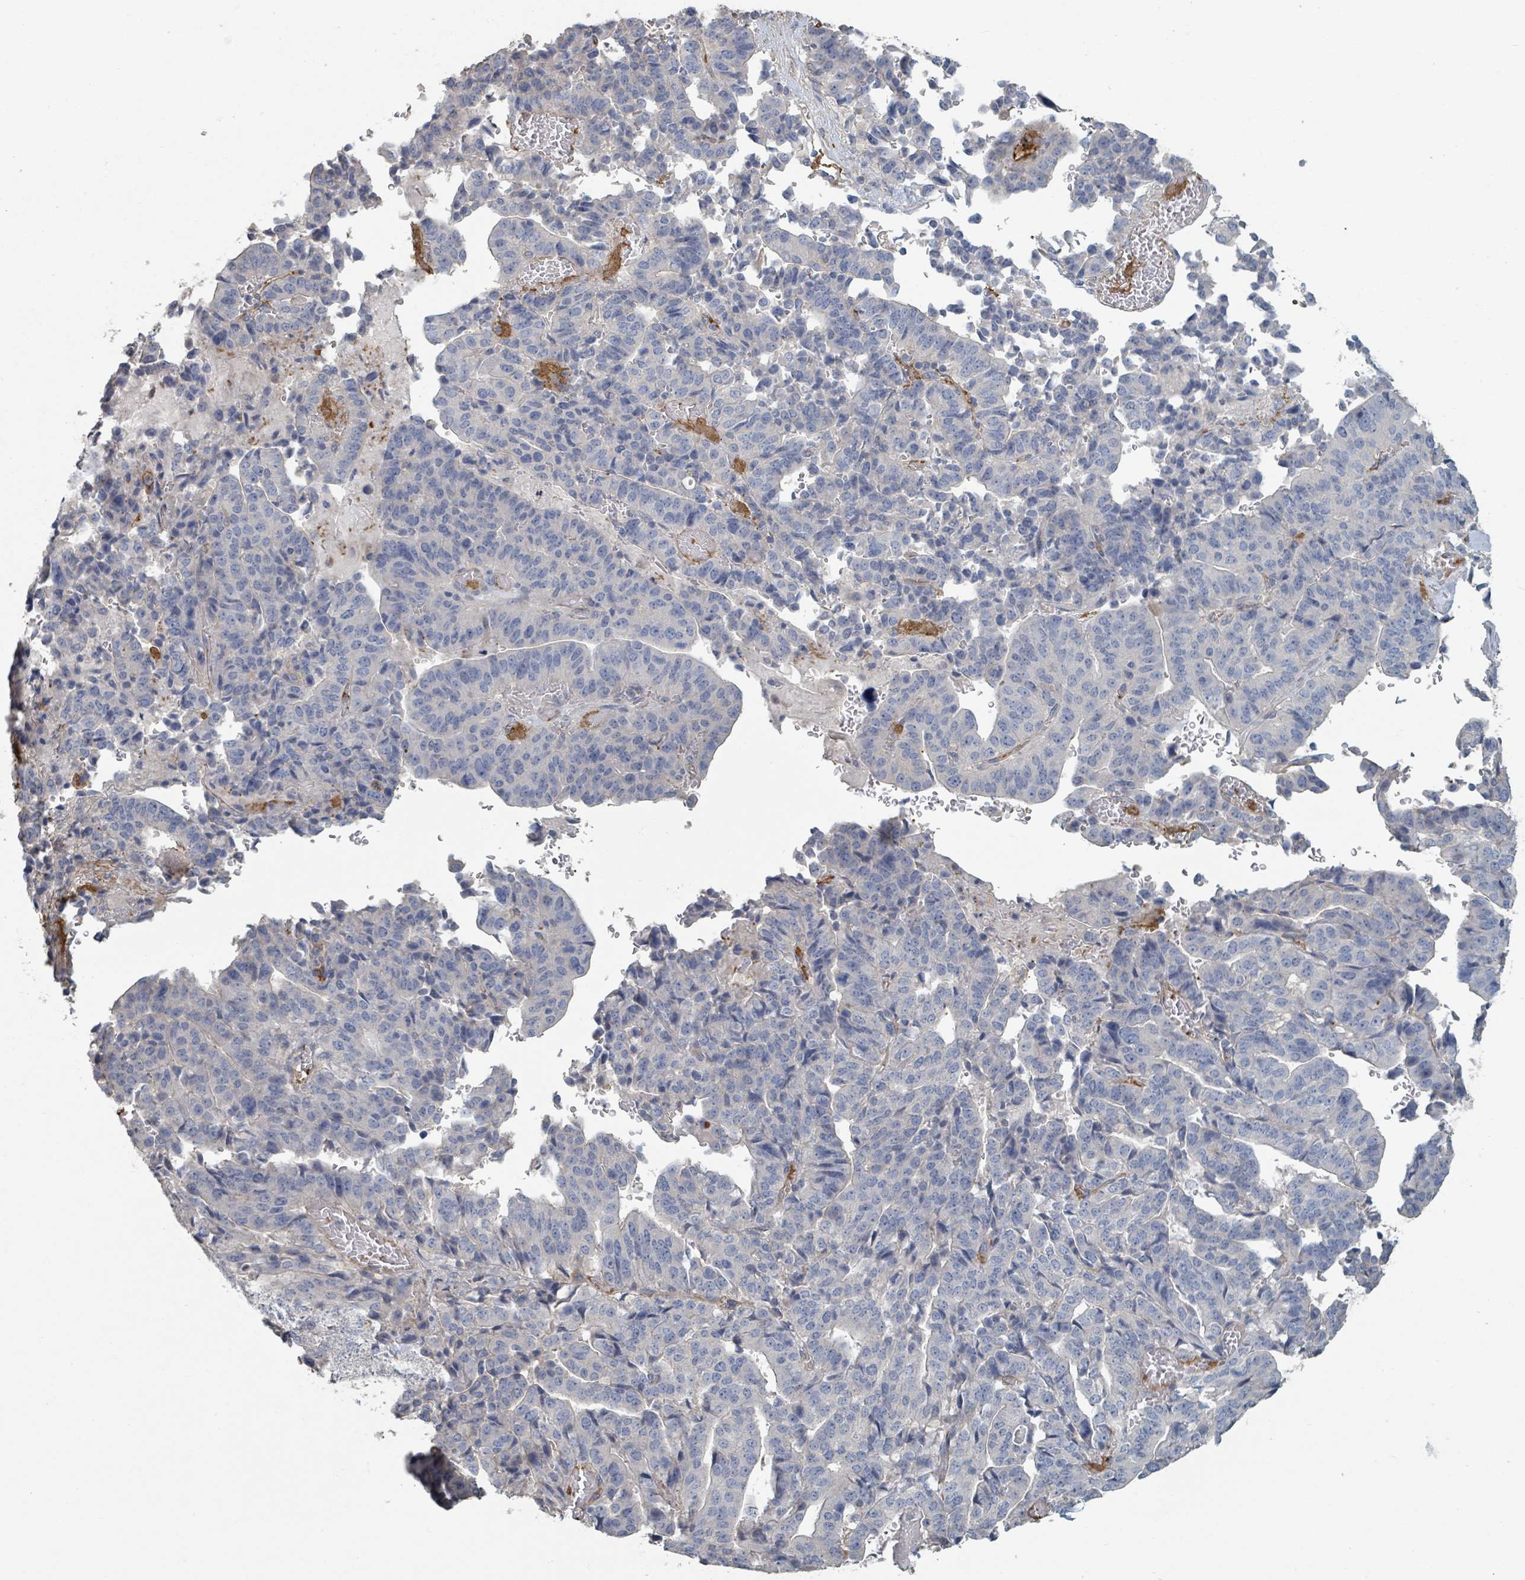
{"staining": {"intensity": "negative", "quantity": "none", "location": "none"}, "tissue": "stomach cancer", "cell_type": "Tumor cells", "image_type": "cancer", "snomed": [{"axis": "morphology", "description": "Adenocarcinoma, NOS"}, {"axis": "topography", "description": "Stomach"}], "caption": "This is an immunohistochemistry (IHC) histopathology image of stomach cancer. There is no positivity in tumor cells.", "gene": "PLAUR", "patient": {"sex": "male", "age": 48}}